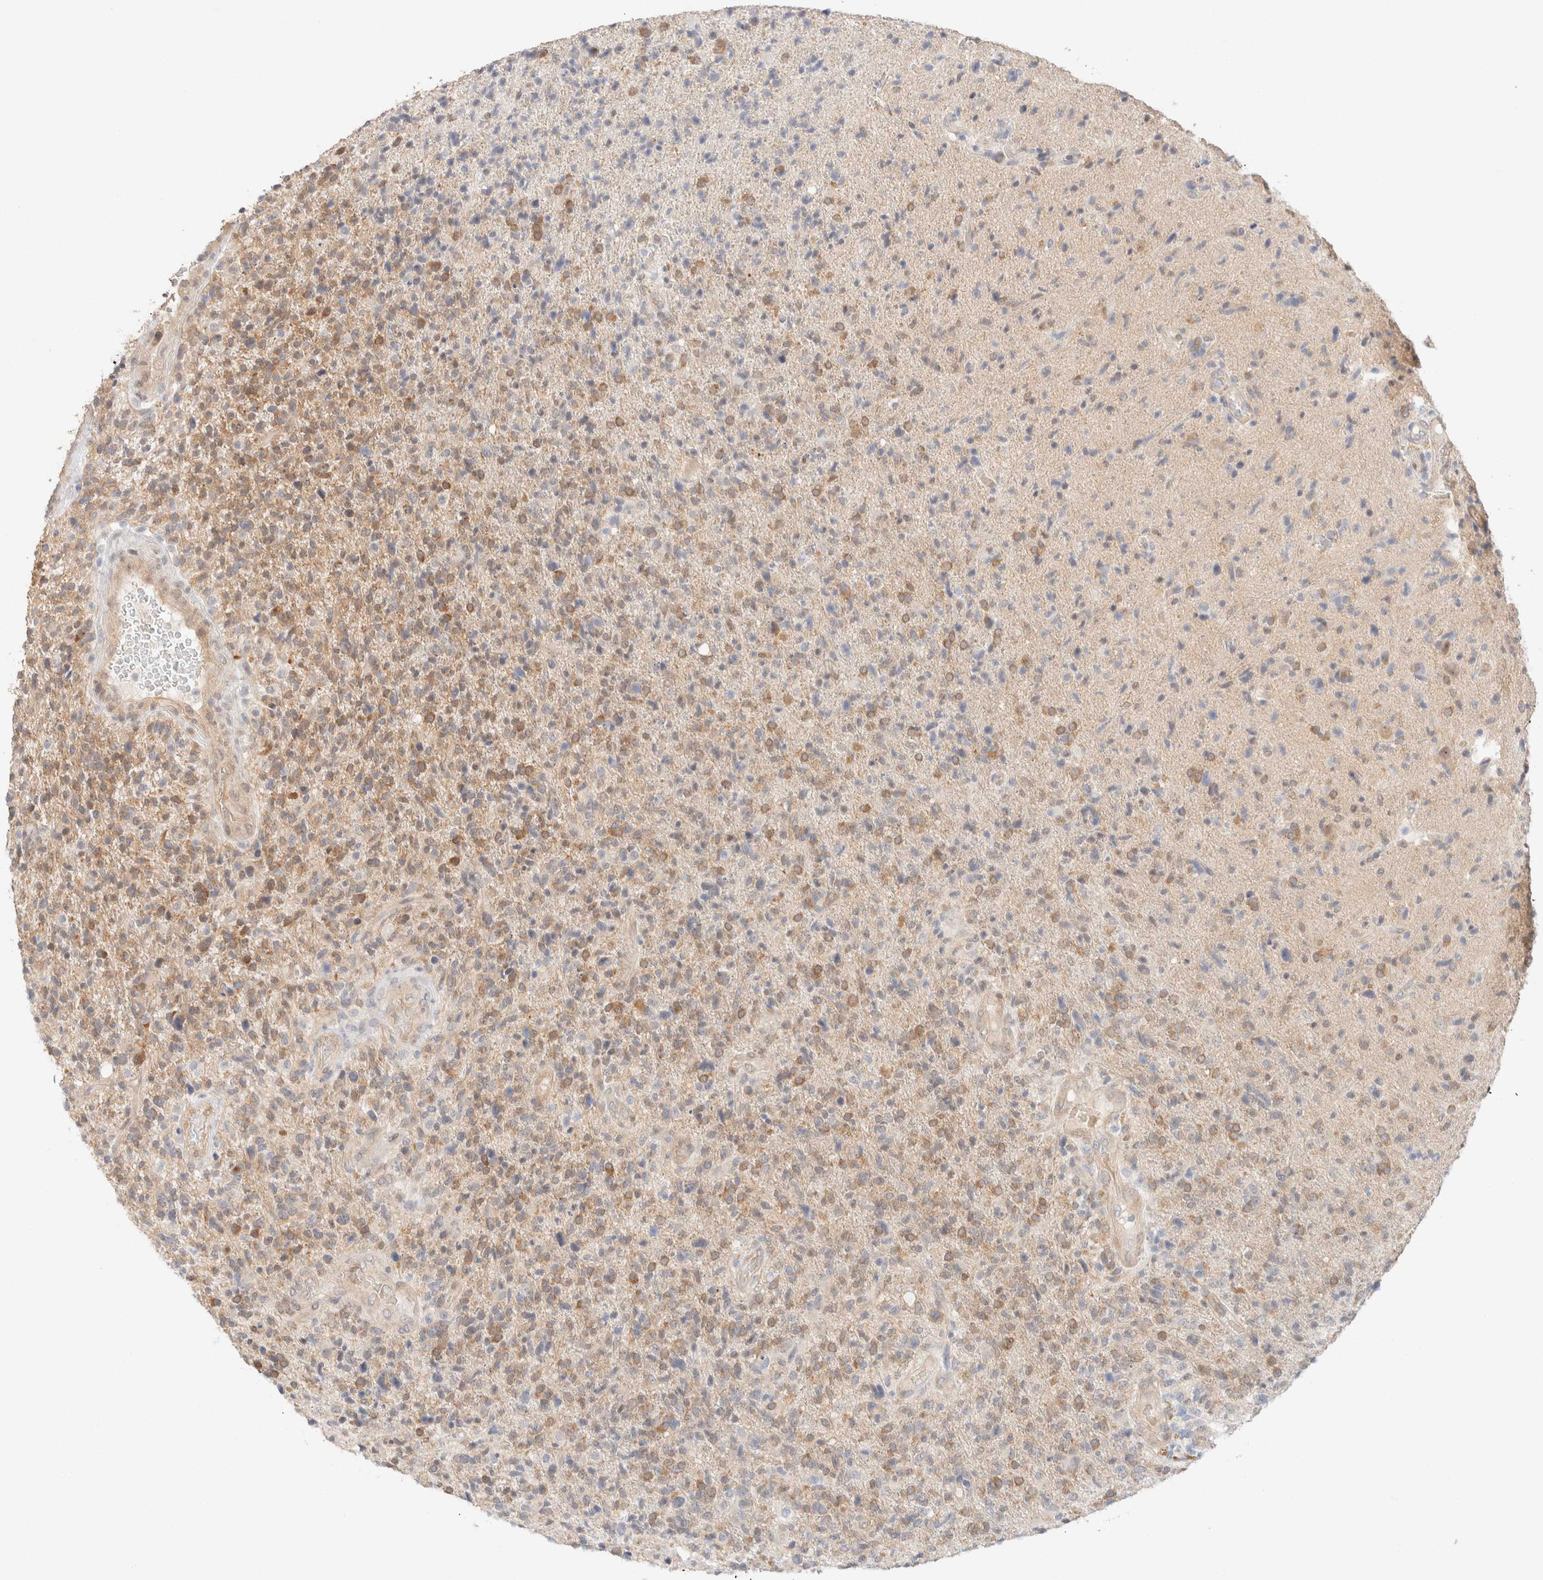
{"staining": {"intensity": "moderate", "quantity": "25%-75%", "location": "cytoplasmic/membranous"}, "tissue": "glioma", "cell_type": "Tumor cells", "image_type": "cancer", "snomed": [{"axis": "morphology", "description": "Glioma, malignant, High grade"}, {"axis": "topography", "description": "Brain"}], "caption": "Human glioma stained with a protein marker reveals moderate staining in tumor cells.", "gene": "CSNK1E", "patient": {"sex": "male", "age": 72}}